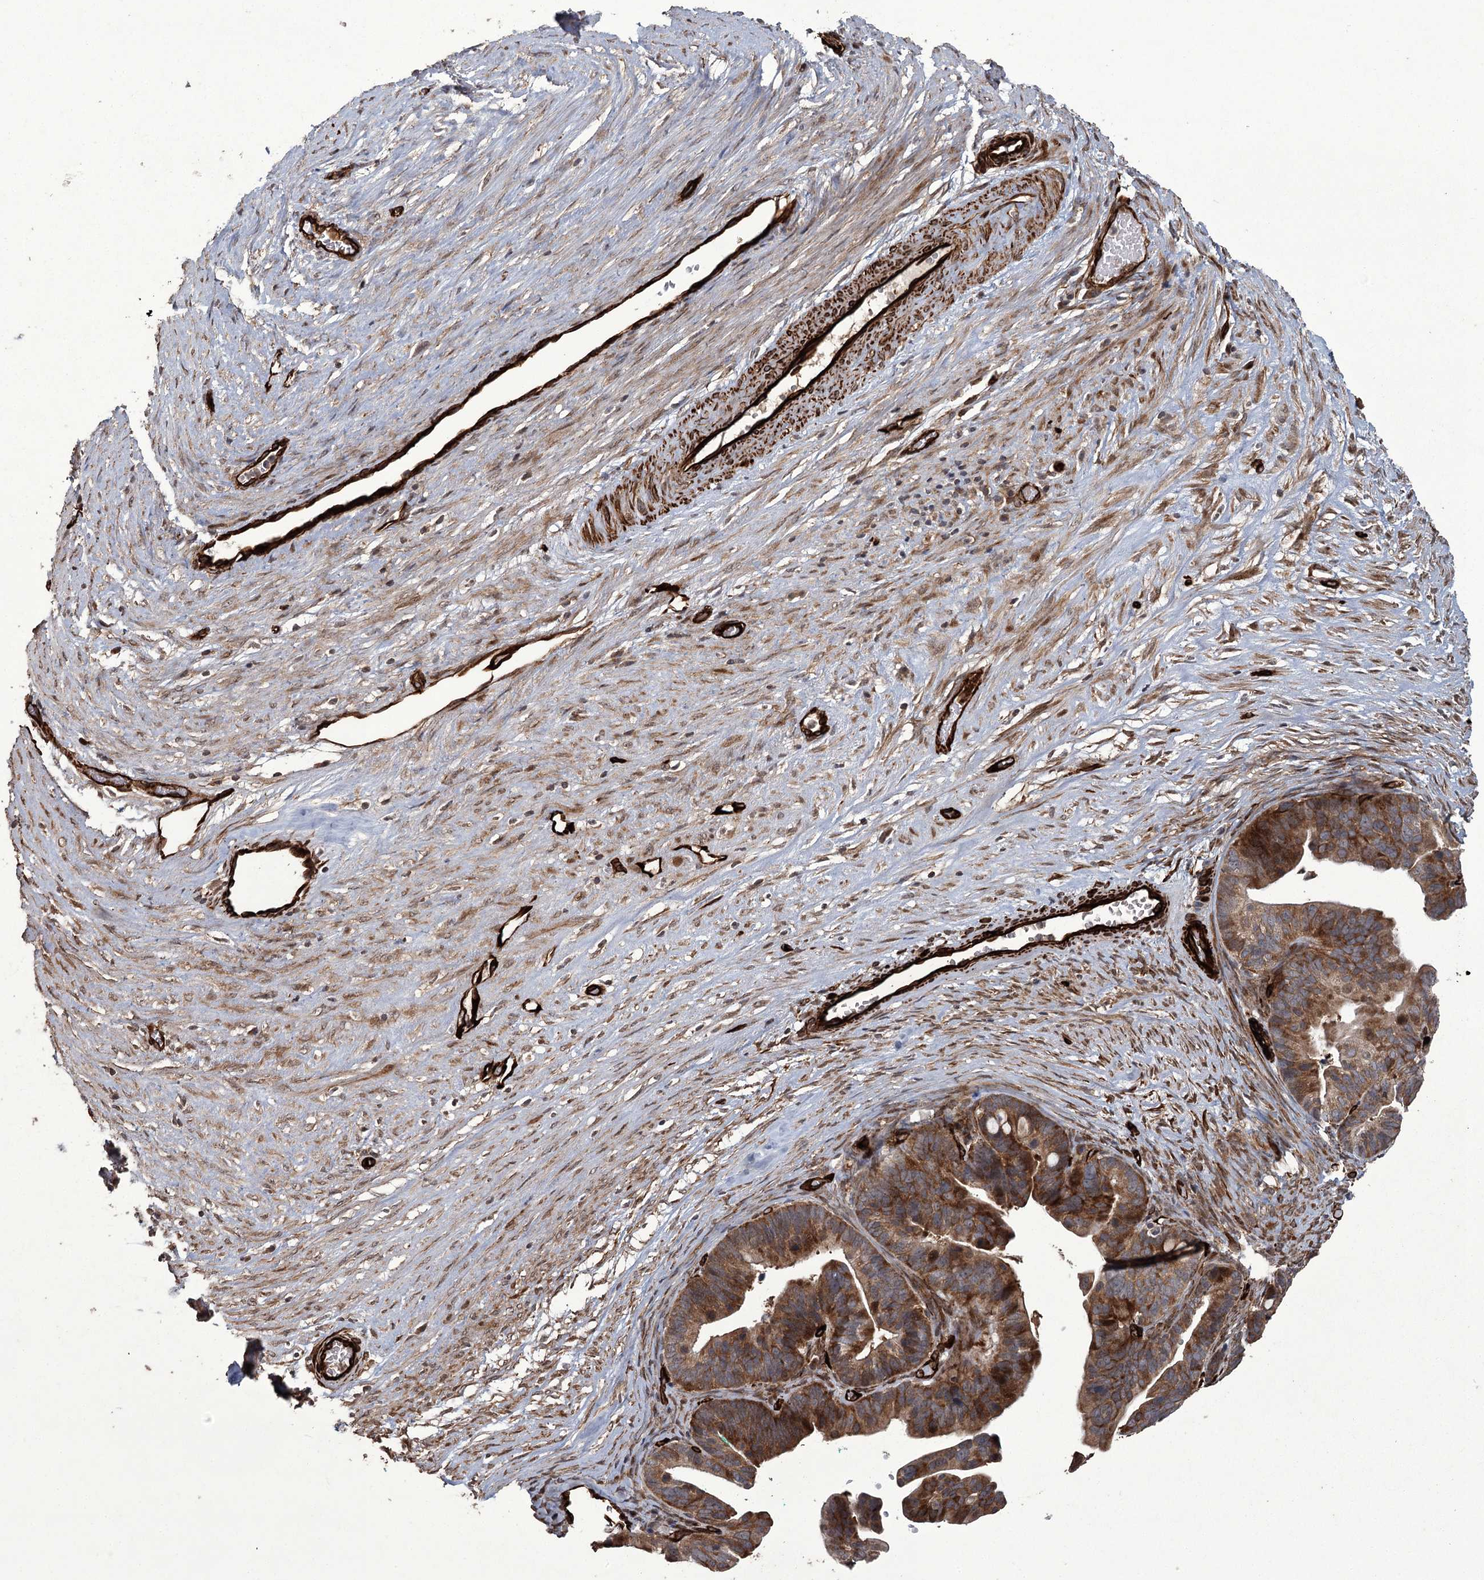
{"staining": {"intensity": "moderate", "quantity": ">75%", "location": "cytoplasmic/membranous"}, "tissue": "ovarian cancer", "cell_type": "Tumor cells", "image_type": "cancer", "snomed": [{"axis": "morphology", "description": "Cystadenocarcinoma, serous, NOS"}, {"axis": "topography", "description": "Ovary"}], "caption": "DAB immunohistochemical staining of human serous cystadenocarcinoma (ovarian) demonstrates moderate cytoplasmic/membranous protein expression in approximately >75% of tumor cells.", "gene": "RPAP3", "patient": {"sex": "female", "age": 56}}